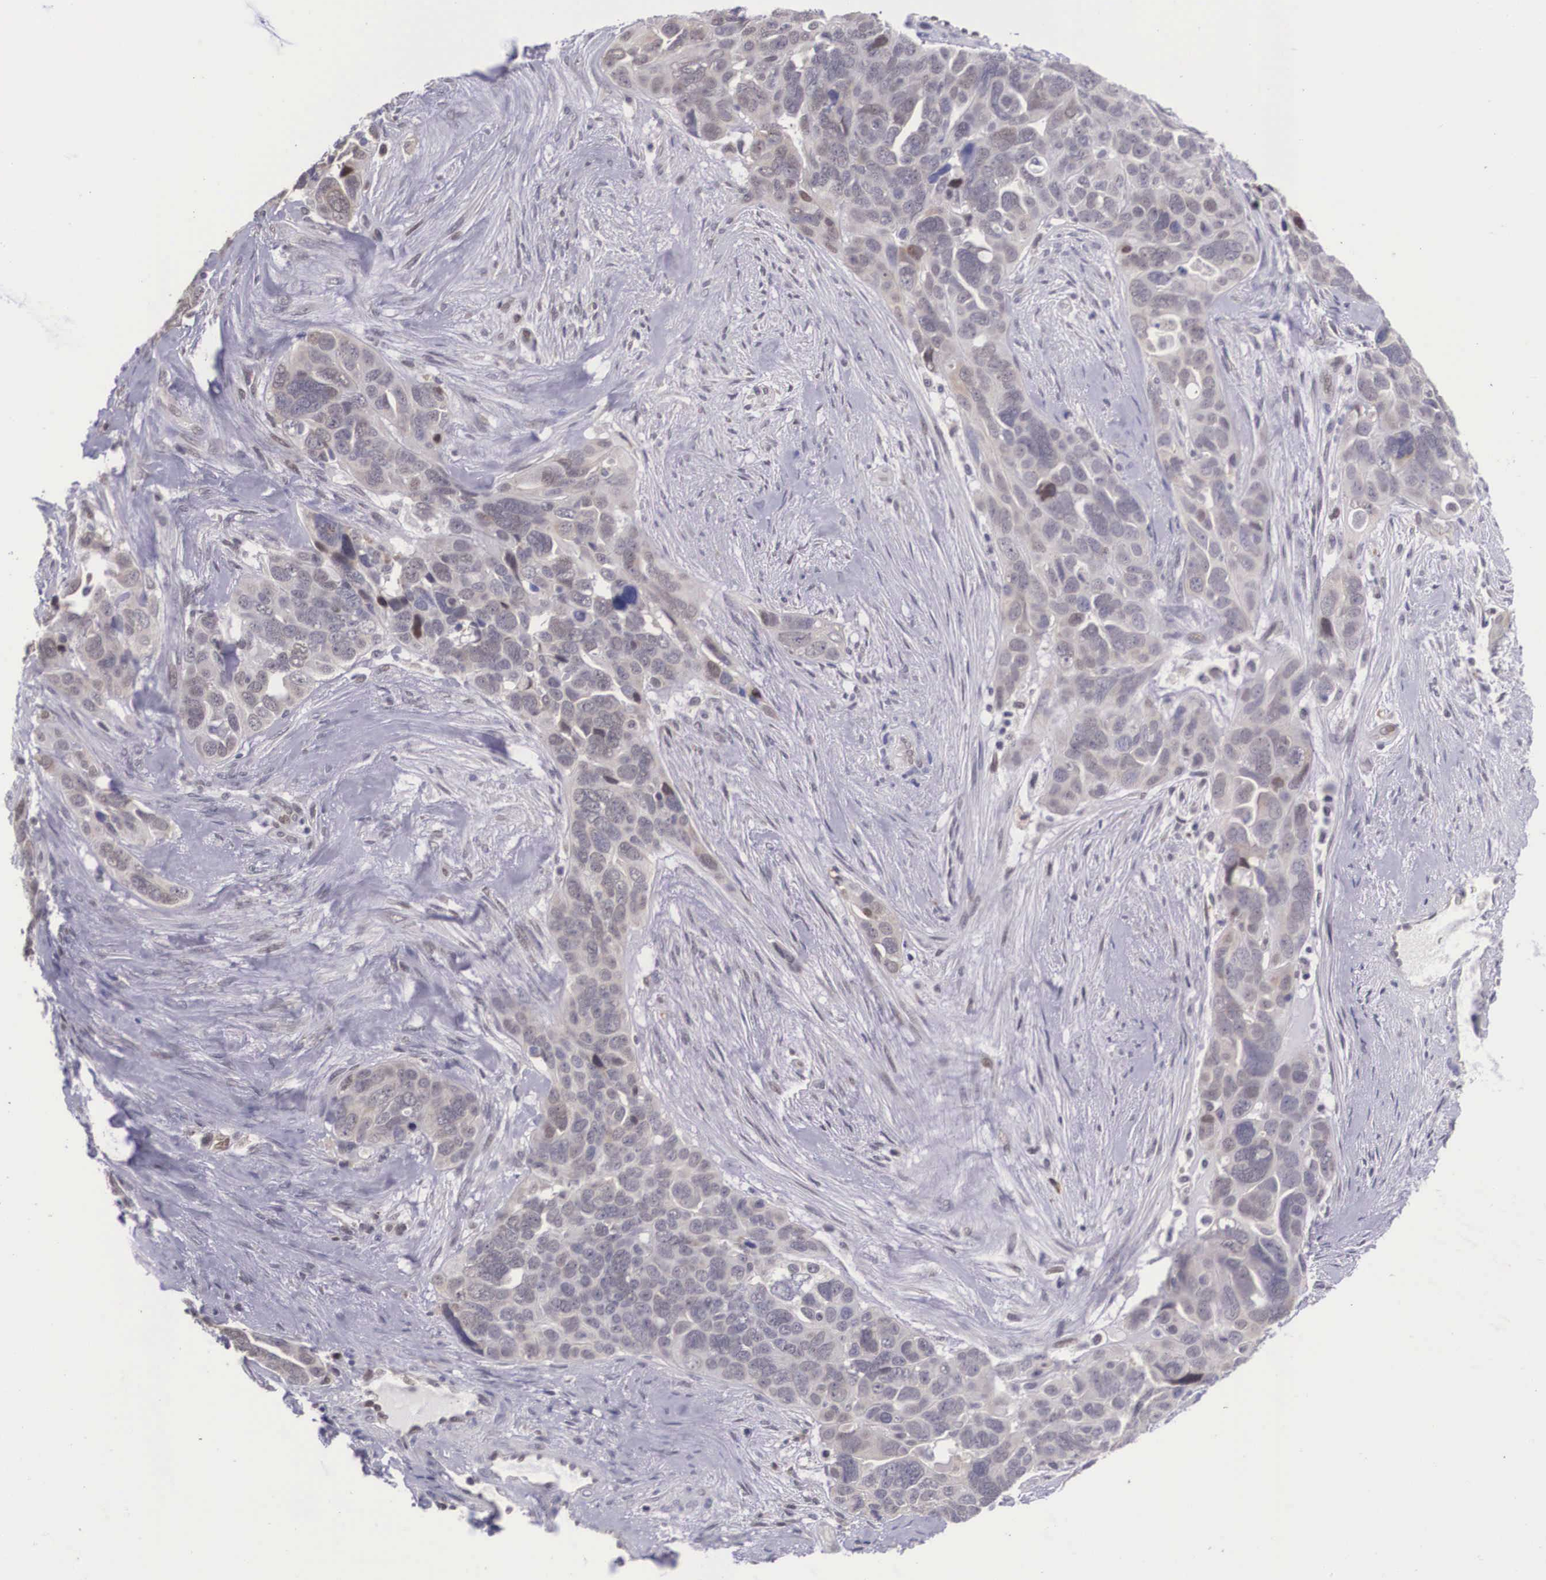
{"staining": {"intensity": "weak", "quantity": "<25%", "location": "cytoplasmic/membranous"}, "tissue": "ovarian cancer", "cell_type": "Tumor cells", "image_type": "cancer", "snomed": [{"axis": "morphology", "description": "Cystadenocarcinoma, serous, NOS"}, {"axis": "topography", "description": "Ovary"}], "caption": "Histopathology image shows no protein staining in tumor cells of serous cystadenocarcinoma (ovarian) tissue. The staining is performed using DAB (3,3'-diaminobenzidine) brown chromogen with nuclei counter-stained in using hematoxylin.", "gene": "SLC25A21", "patient": {"sex": "female", "age": 63}}